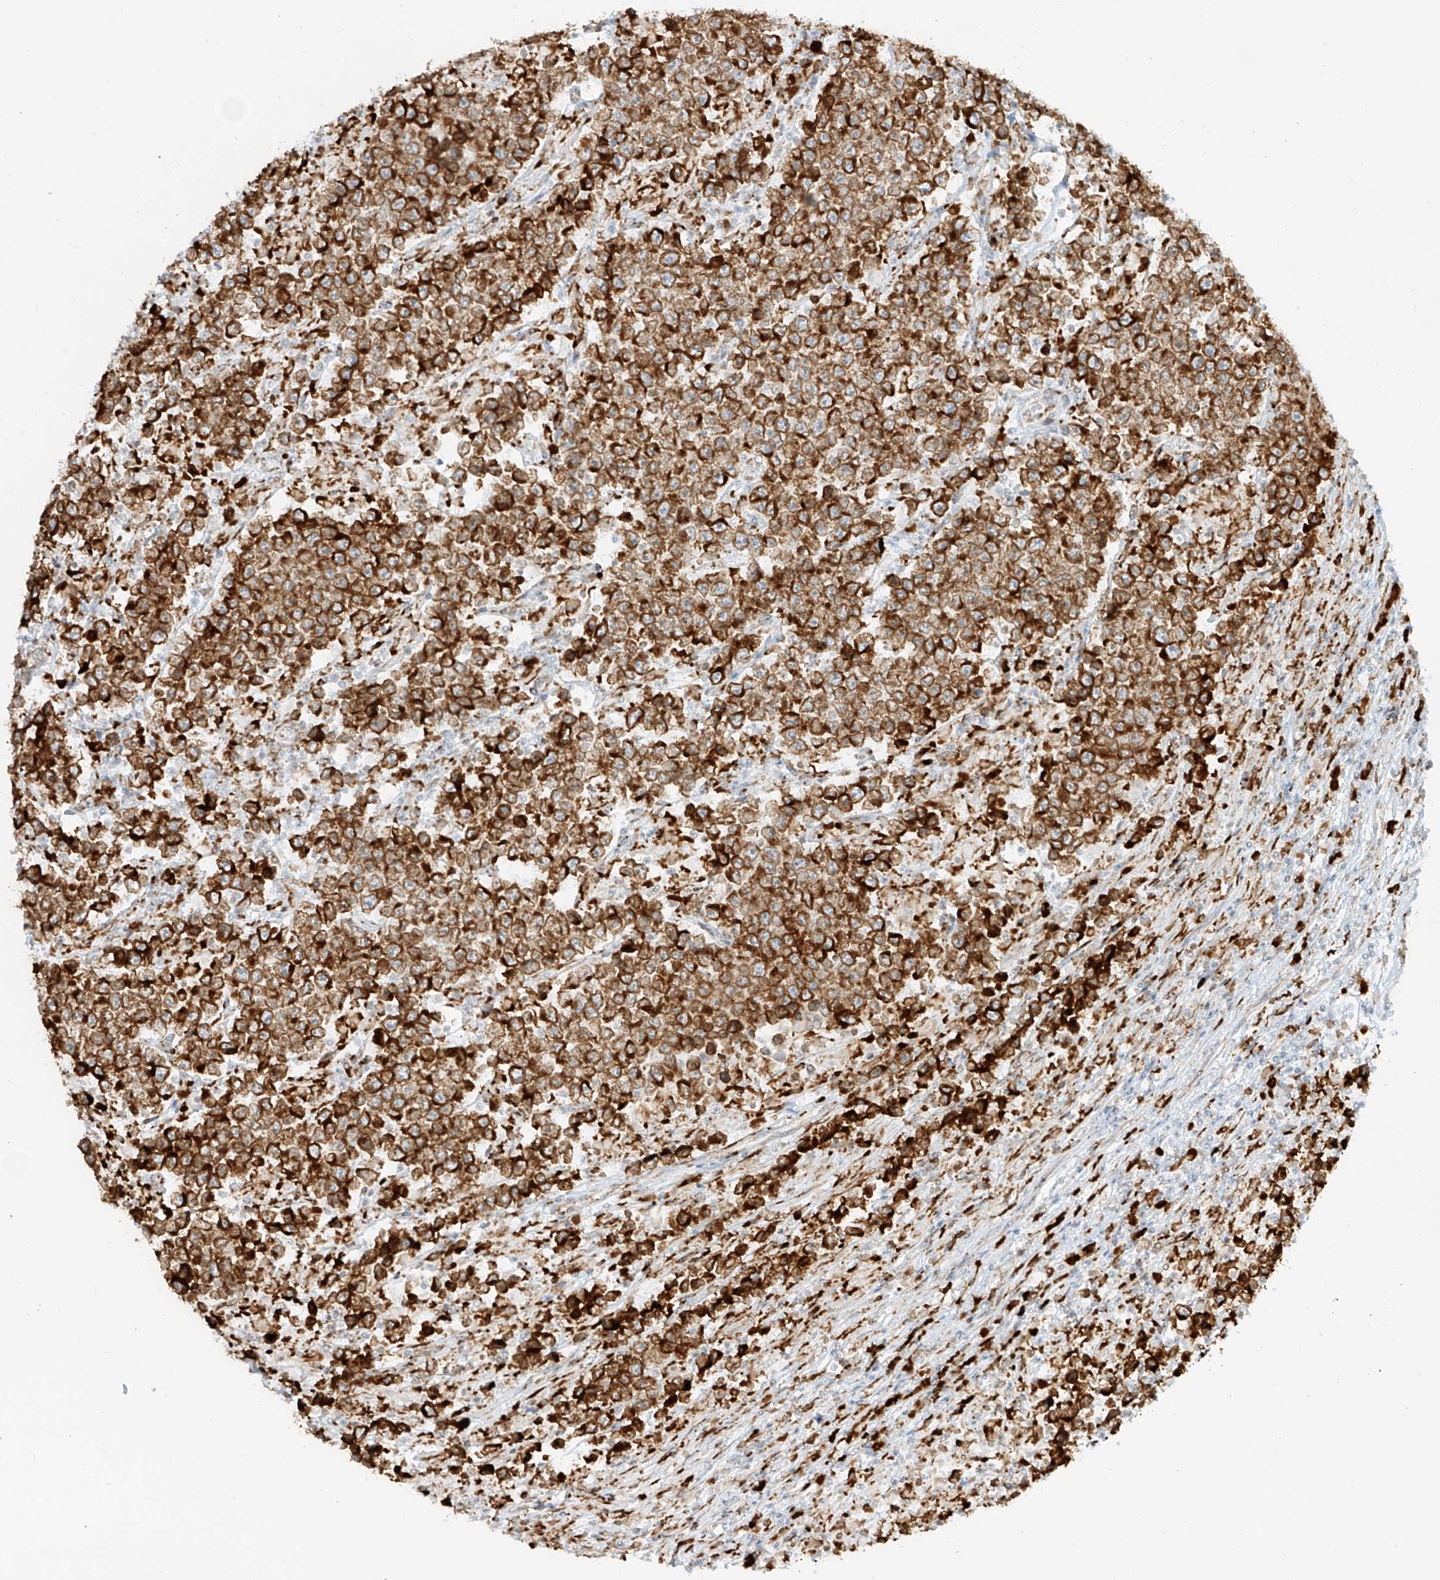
{"staining": {"intensity": "strong", "quantity": ">75%", "location": "cytoplasmic/membranous"}, "tissue": "testis cancer", "cell_type": "Tumor cells", "image_type": "cancer", "snomed": [{"axis": "morphology", "description": "Normal tissue, NOS"}, {"axis": "morphology", "description": "Urothelial carcinoma, High grade"}, {"axis": "morphology", "description": "Seminoma, NOS"}, {"axis": "morphology", "description": "Carcinoma, Embryonal, NOS"}, {"axis": "topography", "description": "Urinary bladder"}, {"axis": "topography", "description": "Testis"}], "caption": "The immunohistochemical stain labels strong cytoplasmic/membranous positivity in tumor cells of testis cancer tissue.", "gene": "LRRC59", "patient": {"sex": "male", "age": 41}}